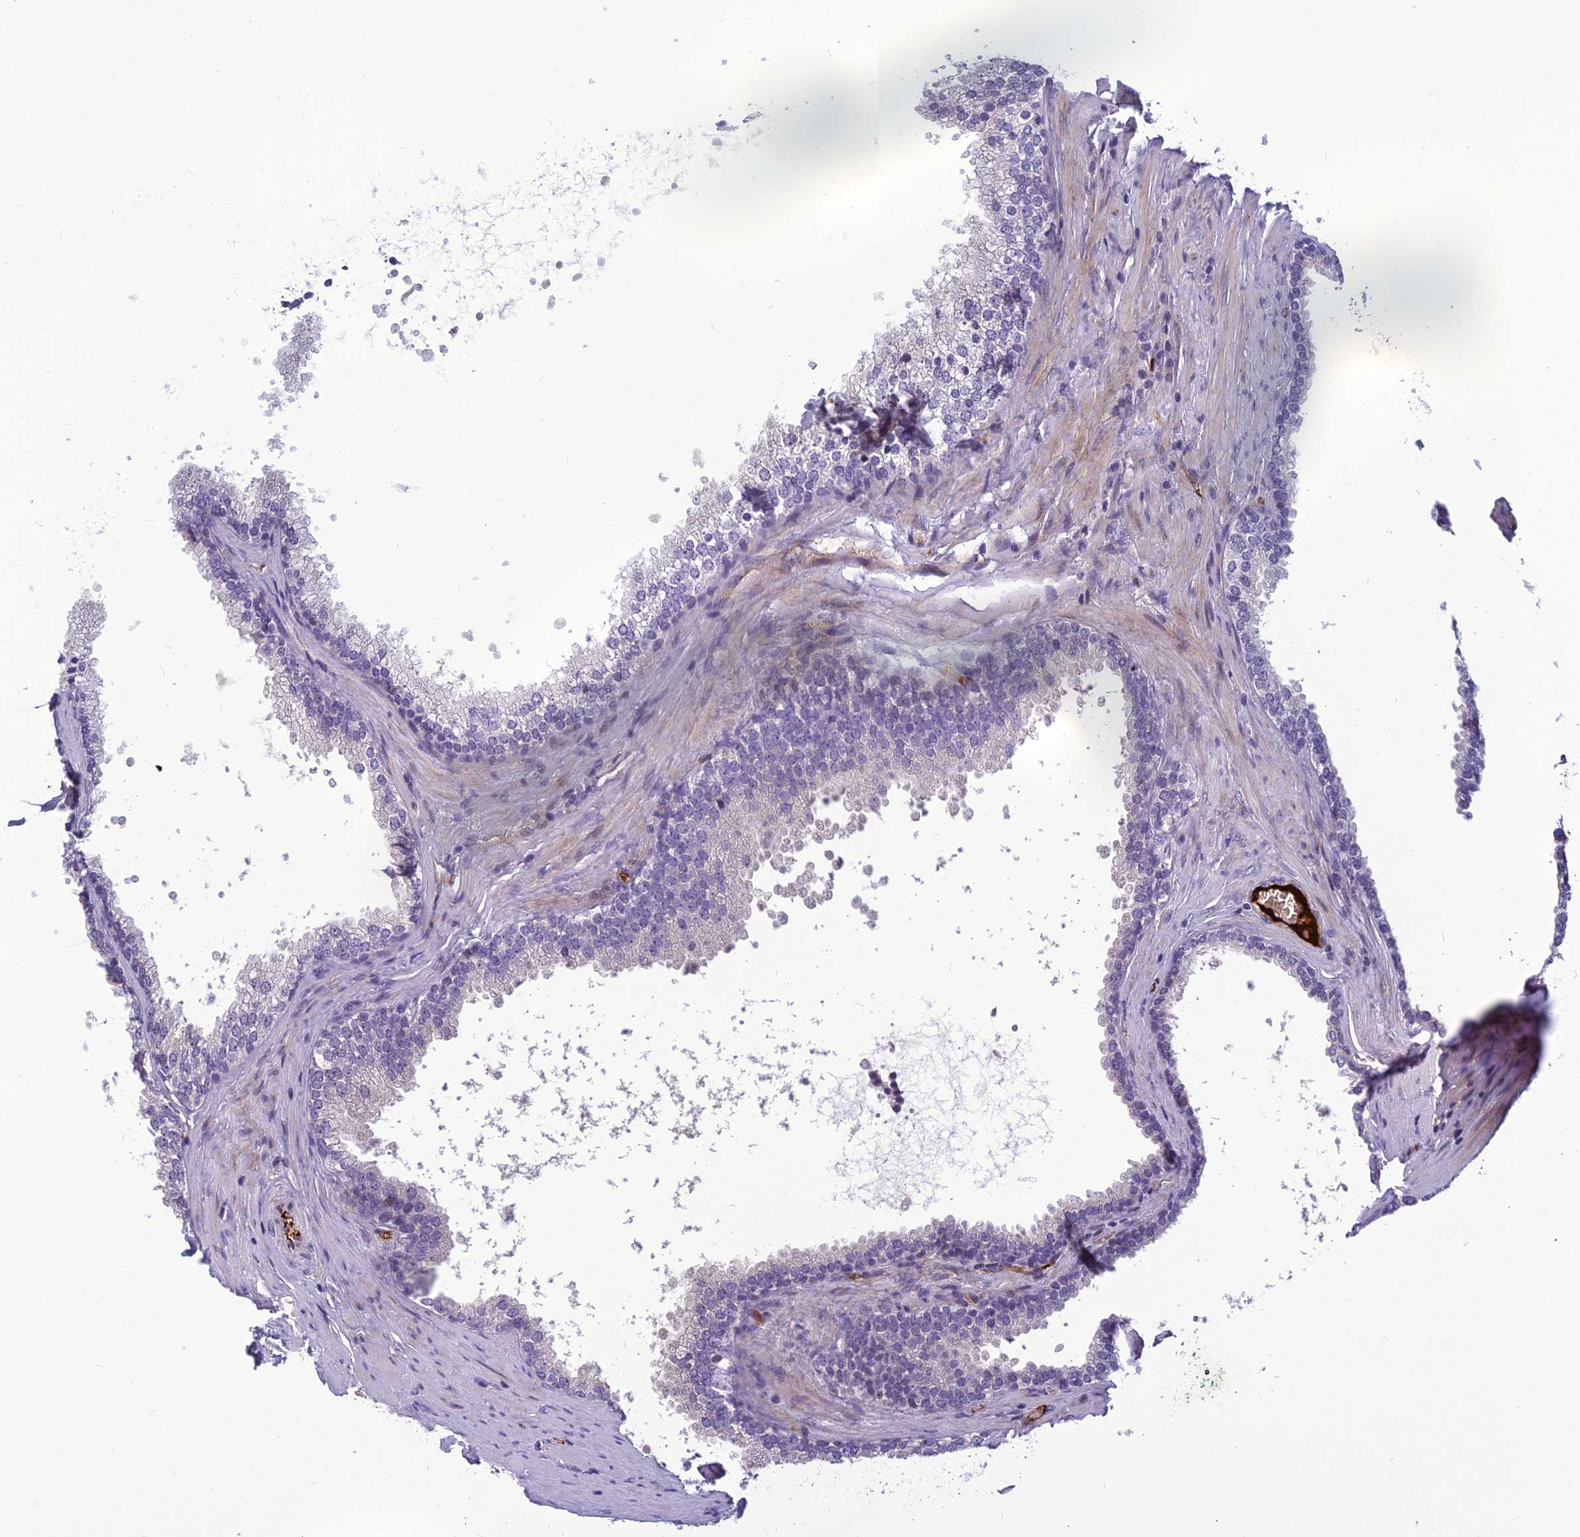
{"staining": {"intensity": "negative", "quantity": "none", "location": "none"}, "tissue": "prostate", "cell_type": "Glandular cells", "image_type": "normal", "snomed": [{"axis": "morphology", "description": "Normal tissue, NOS"}, {"axis": "topography", "description": "Prostate"}], "caption": "The photomicrograph exhibits no significant expression in glandular cells of prostate. (DAB immunohistochemistry (IHC), high magnification).", "gene": "CLEC11A", "patient": {"sex": "male", "age": 60}}